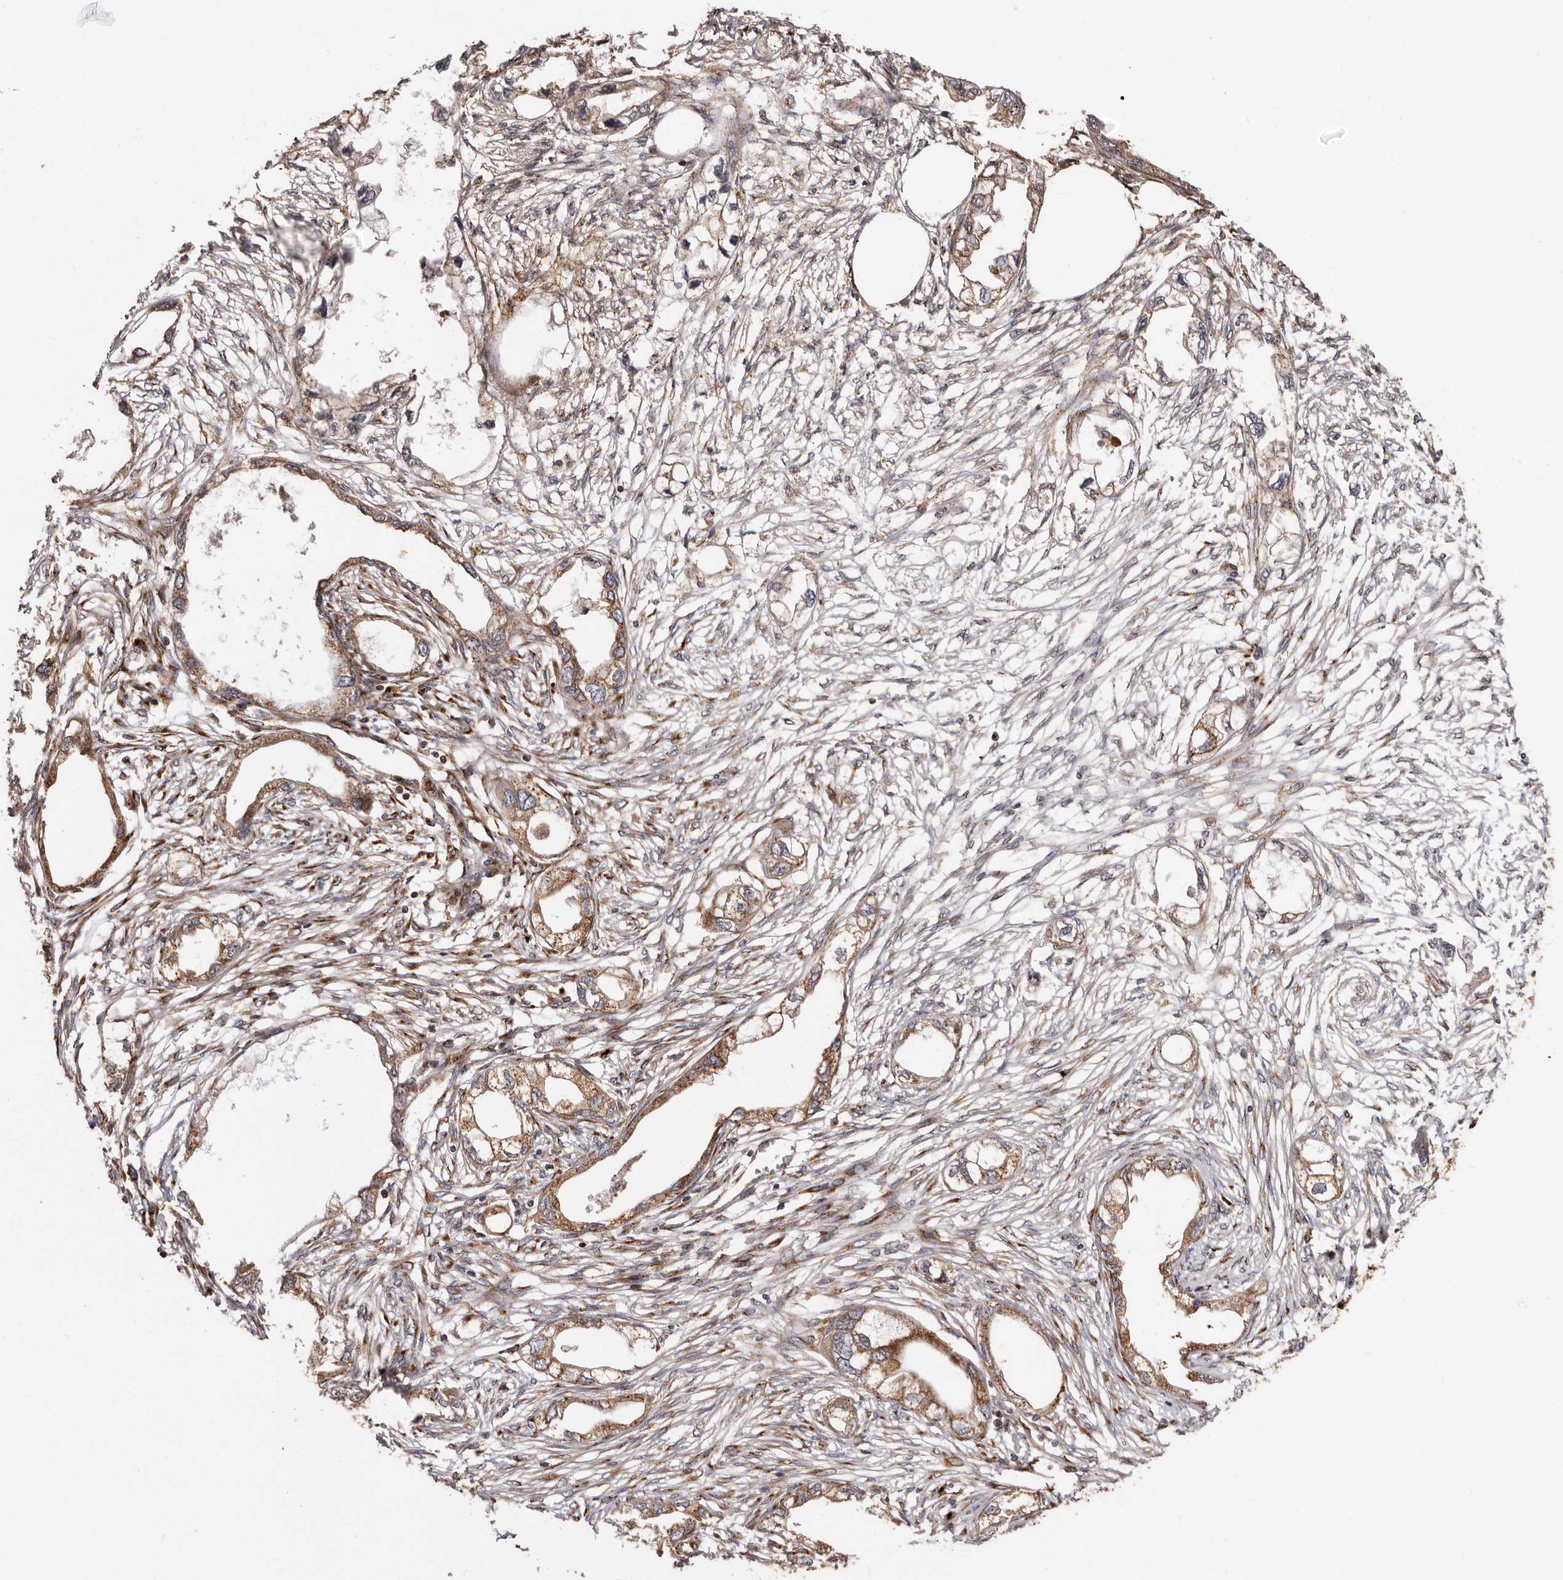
{"staining": {"intensity": "strong", "quantity": ">75%", "location": "cytoplasmic/membranous"}, "tissue": "endometrial cancer", "cell_type": "Tumor cells", "image_type": "cancer", "snomed": [{"axis": "morphology", "description": "Adenocarcinoma, NOS"}, {"axis": "morphology", "description": "Adenocarcinoma, metastatic, NOS"}, {"axis": "topography", "description": "Adipose tissue"}, {"axis": "topography", "description": "Endometrium"}], "caption": "Immunohistochemistry (IHC) staining of endometrial cancer, which exhibits high levels of strong cytoplasmic/membranous expression in about >75% of tumor cells indicating strong cytoplasmic/membranous protein expression. The staining was performed using DAB (3,3'-diaminobenzidine) (brown) for protein detection and nuclei were counterstained in hematoxylin (blue).", "gene": "GPR27", "patient": {"sex": "female", "age": 67}}